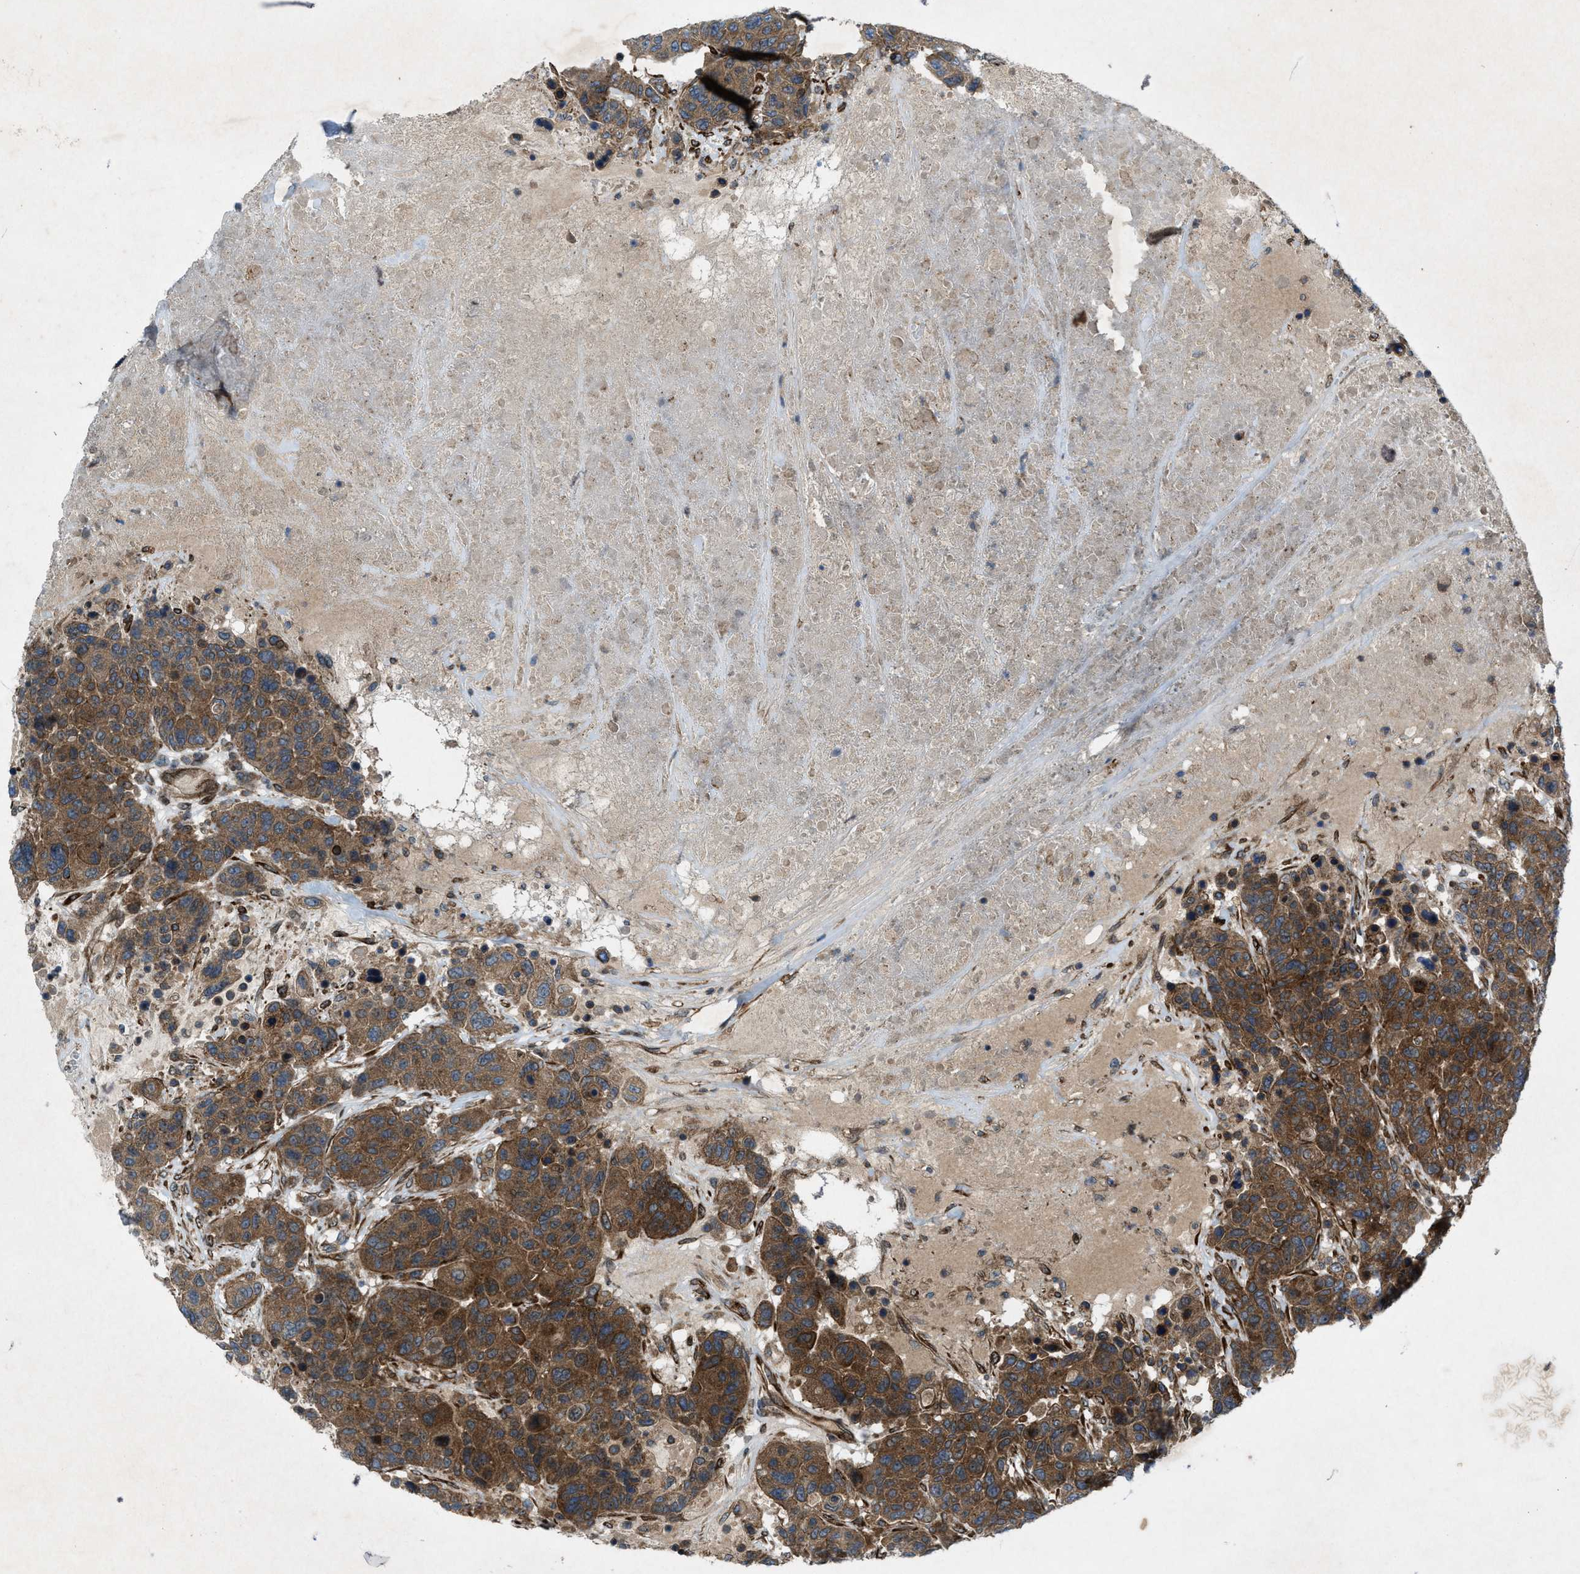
{"staining": {"intensity": "strong", "quantity": ">75%", "location": "cytoplasmic/membranous"}, "tissue": "breast cancer", "cell_type": "Tumor cells", "image_type": "cancer", "snomed": [{"axis": "morphology", "description": "Duct carcinoma"}, {"axis": "topography", "description": "Breast"}], "caption": "Protein staining exhibits strong cytoplasmic/membranous positivity in about >75% of tumor cells in intraductal carcinoma (breast). (DAB (3,3'-diaminobenzidine) IHC with brightfield microscopy, high magnification).", "gene": "URGCP", "patient": {"sex": "female", "age": 37}}